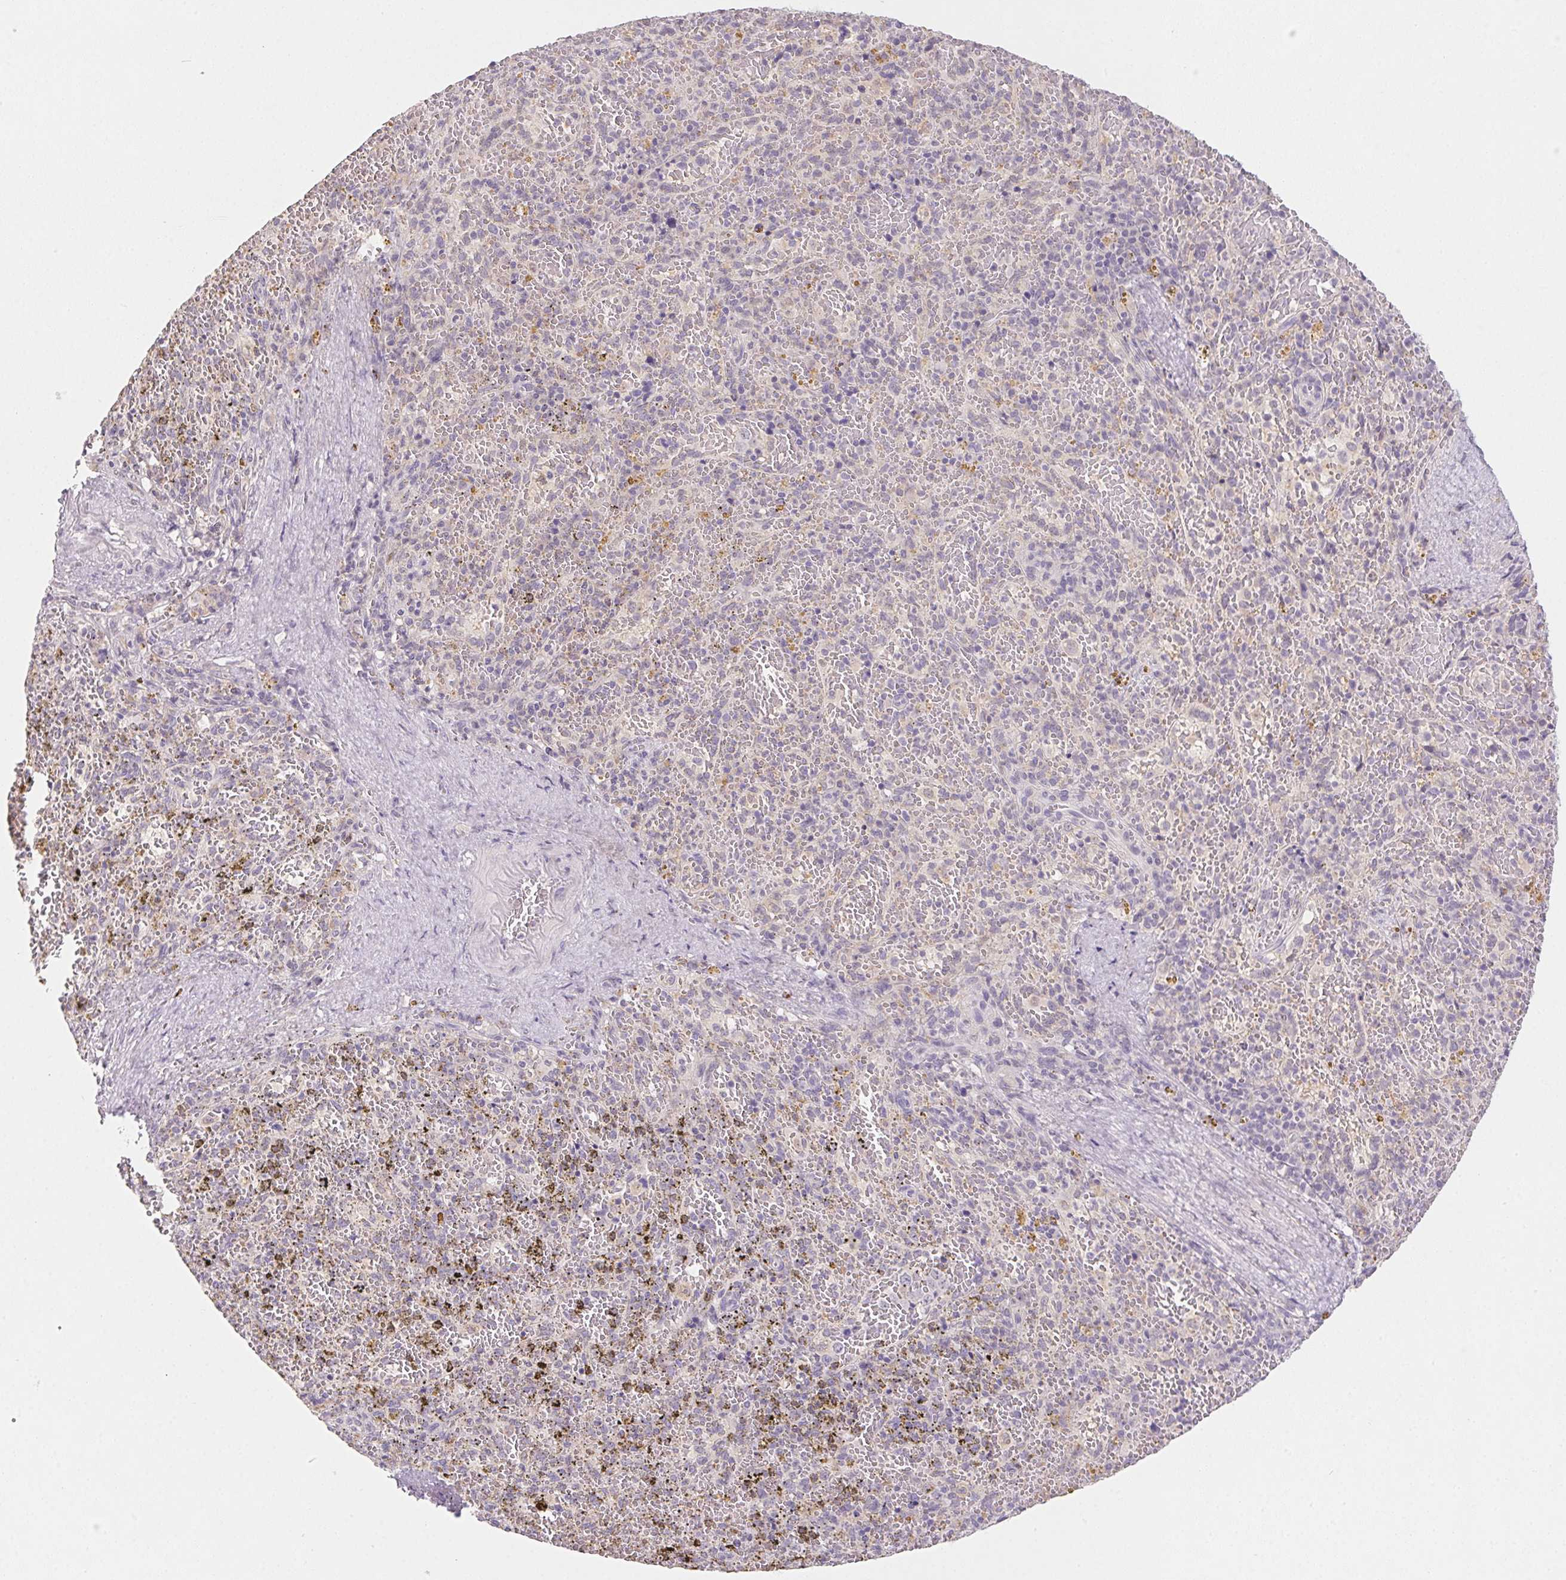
{"staining": {"intensity": "negative", "quantity": "none", "location": "none"}, "tissue": "spleen", "cell_type": "Cells in red pulp", "image_type": "normal", "snomed": [{"axis": "morphology", "description": "Normal tissue, NOS"}, {"axis": "topography", "description": "Spleen"}], "caption": "This is an immunohistochemistry micrograph of unremarkable human spleen. There is no positivity in cells in red pulp.", "gene": "SLC6A18", "patient": {"sex": "female", "age": 50}}